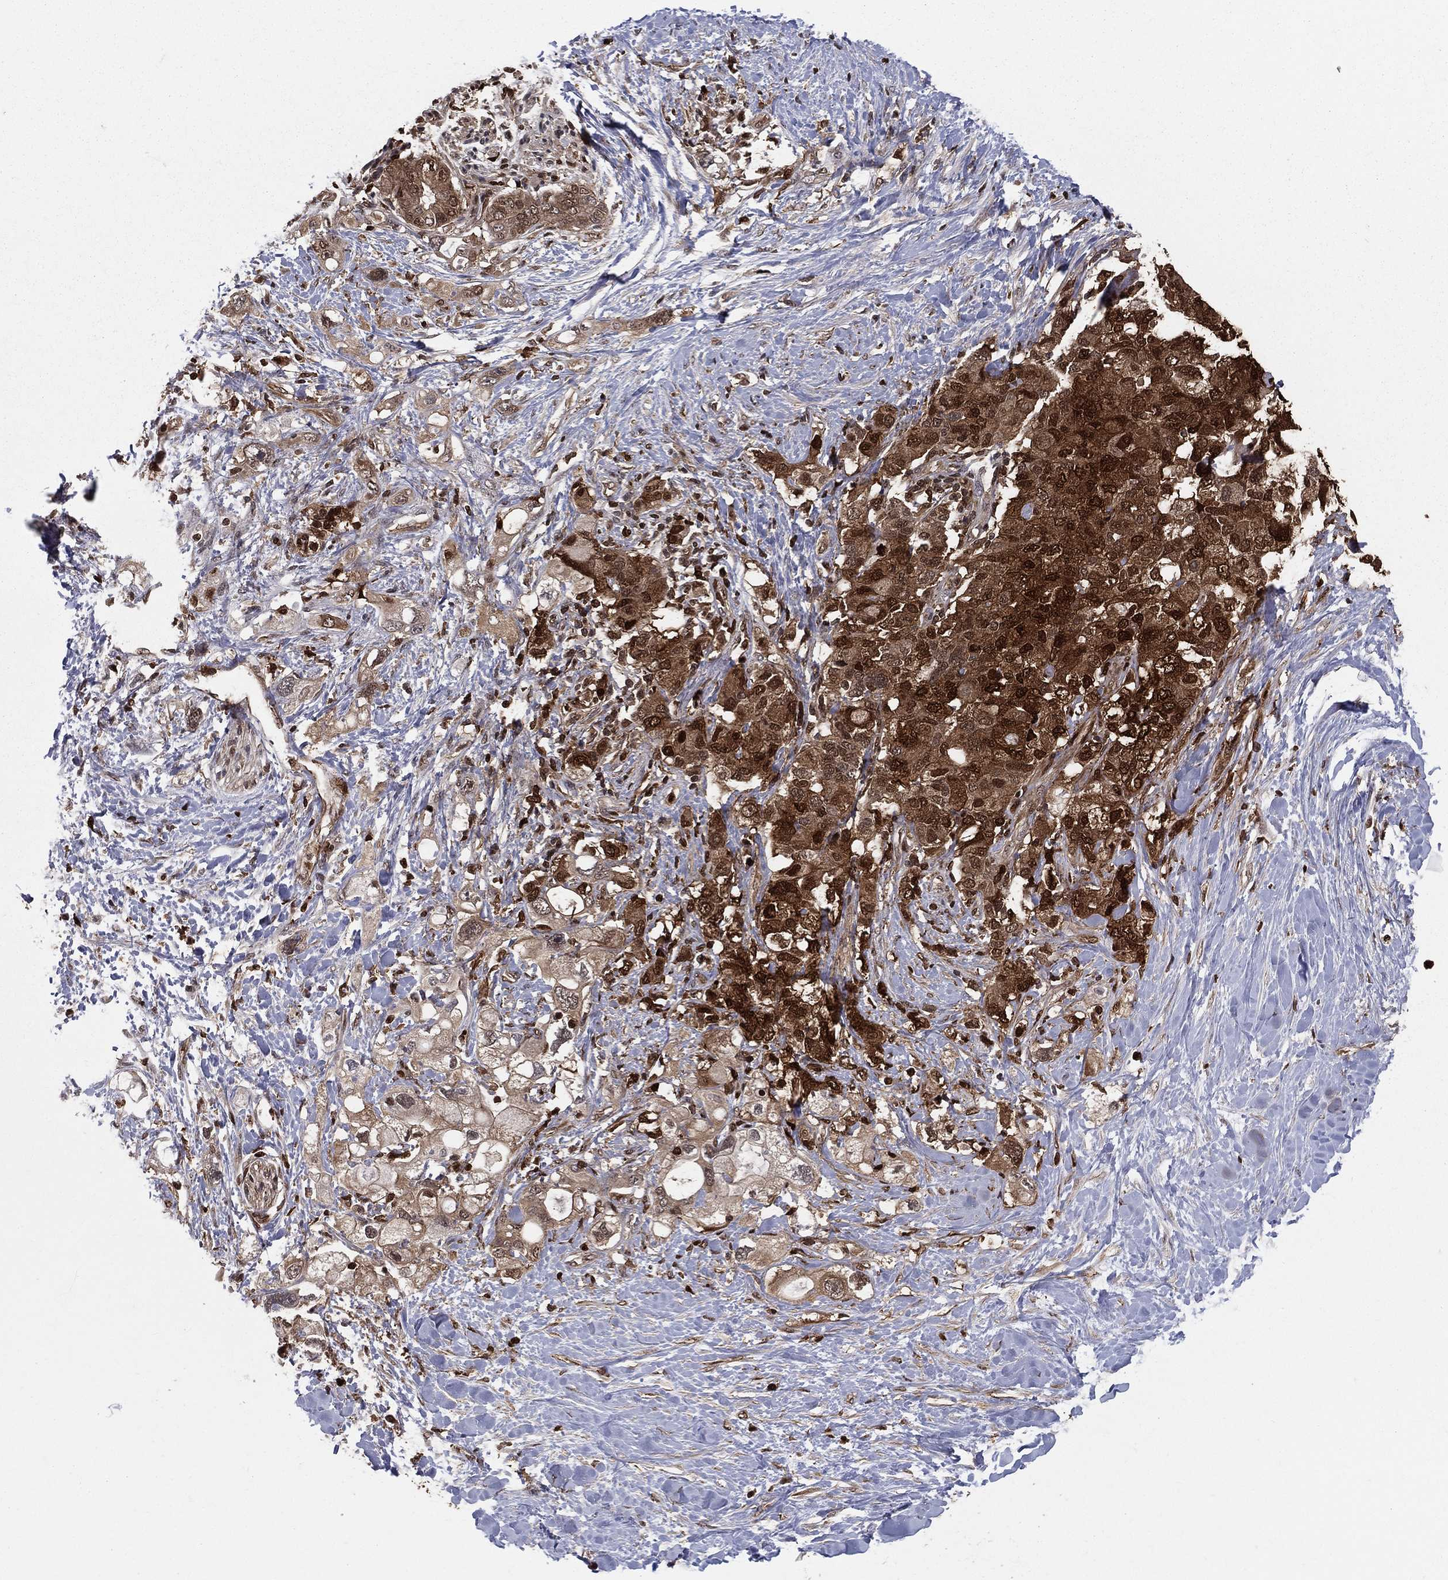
{"staining": {"intensity": "strong", "quantity": "<25%", "location": "cytoplasmic/membranous,nuclear"}, "tissue": "pancreatic cancer", "cell_type": "Tumor cells", "image_type": "cancer", "snomed": [{"axis": "morphology", "description": "Adenocarcinoma, NOS"}, {"axis": "topography", "description": "Pancreas"}], "caption": "Tumor cells reveal medium levels of strong cytoplasmic/membranous and nuclear expression in approximately <25% of cells in adenocarcinoma (pancreatic). The staining is performed using DAB brown chromogen to label protein expression. The nuclei are counter-stained blue using hematoxylin.", "gene": "ENO1", "patient": {"sex": "female", "age": 56}}